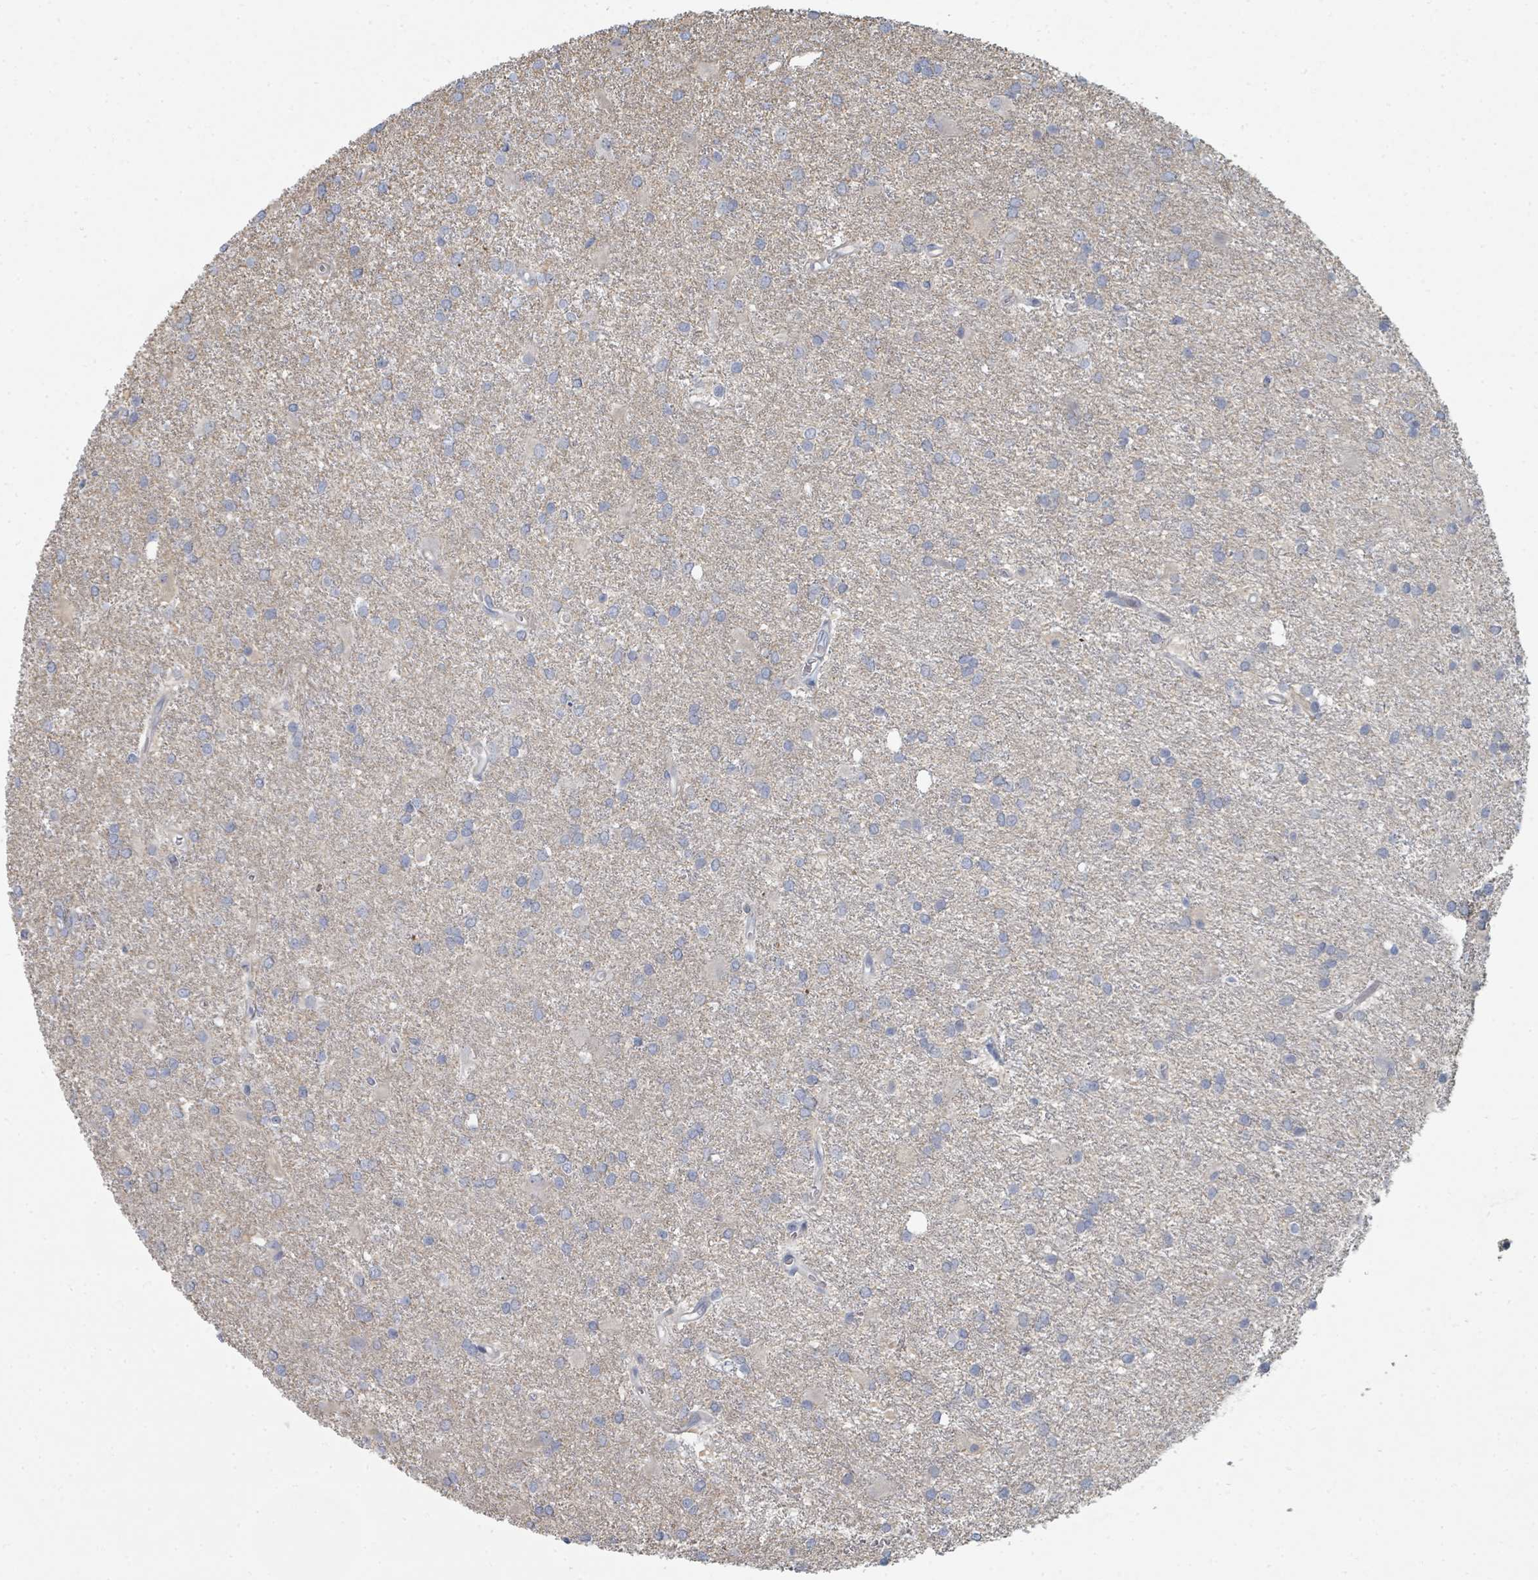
{"staining": {"intensity": "negative", "quantity": "none", "location": "none"}, "tissue": "glioma", "cell_type": "Tumor cells", "image_type": "cancer", "snomed": [{"axis": "morphology", "description": "Glioma, malignant, High grade"}, {"axis": "topography", "description": "Brain"}], "caption": "DAB (3,3'-diaminobenzidine) immunohistochemical staining of high-grade glioma (malignant) exhibits no significant staining in tumor cells. Nuclei are stained in blue.", "gene": "SLC25A45", "patient": {"sex": "female", "age": 50}}